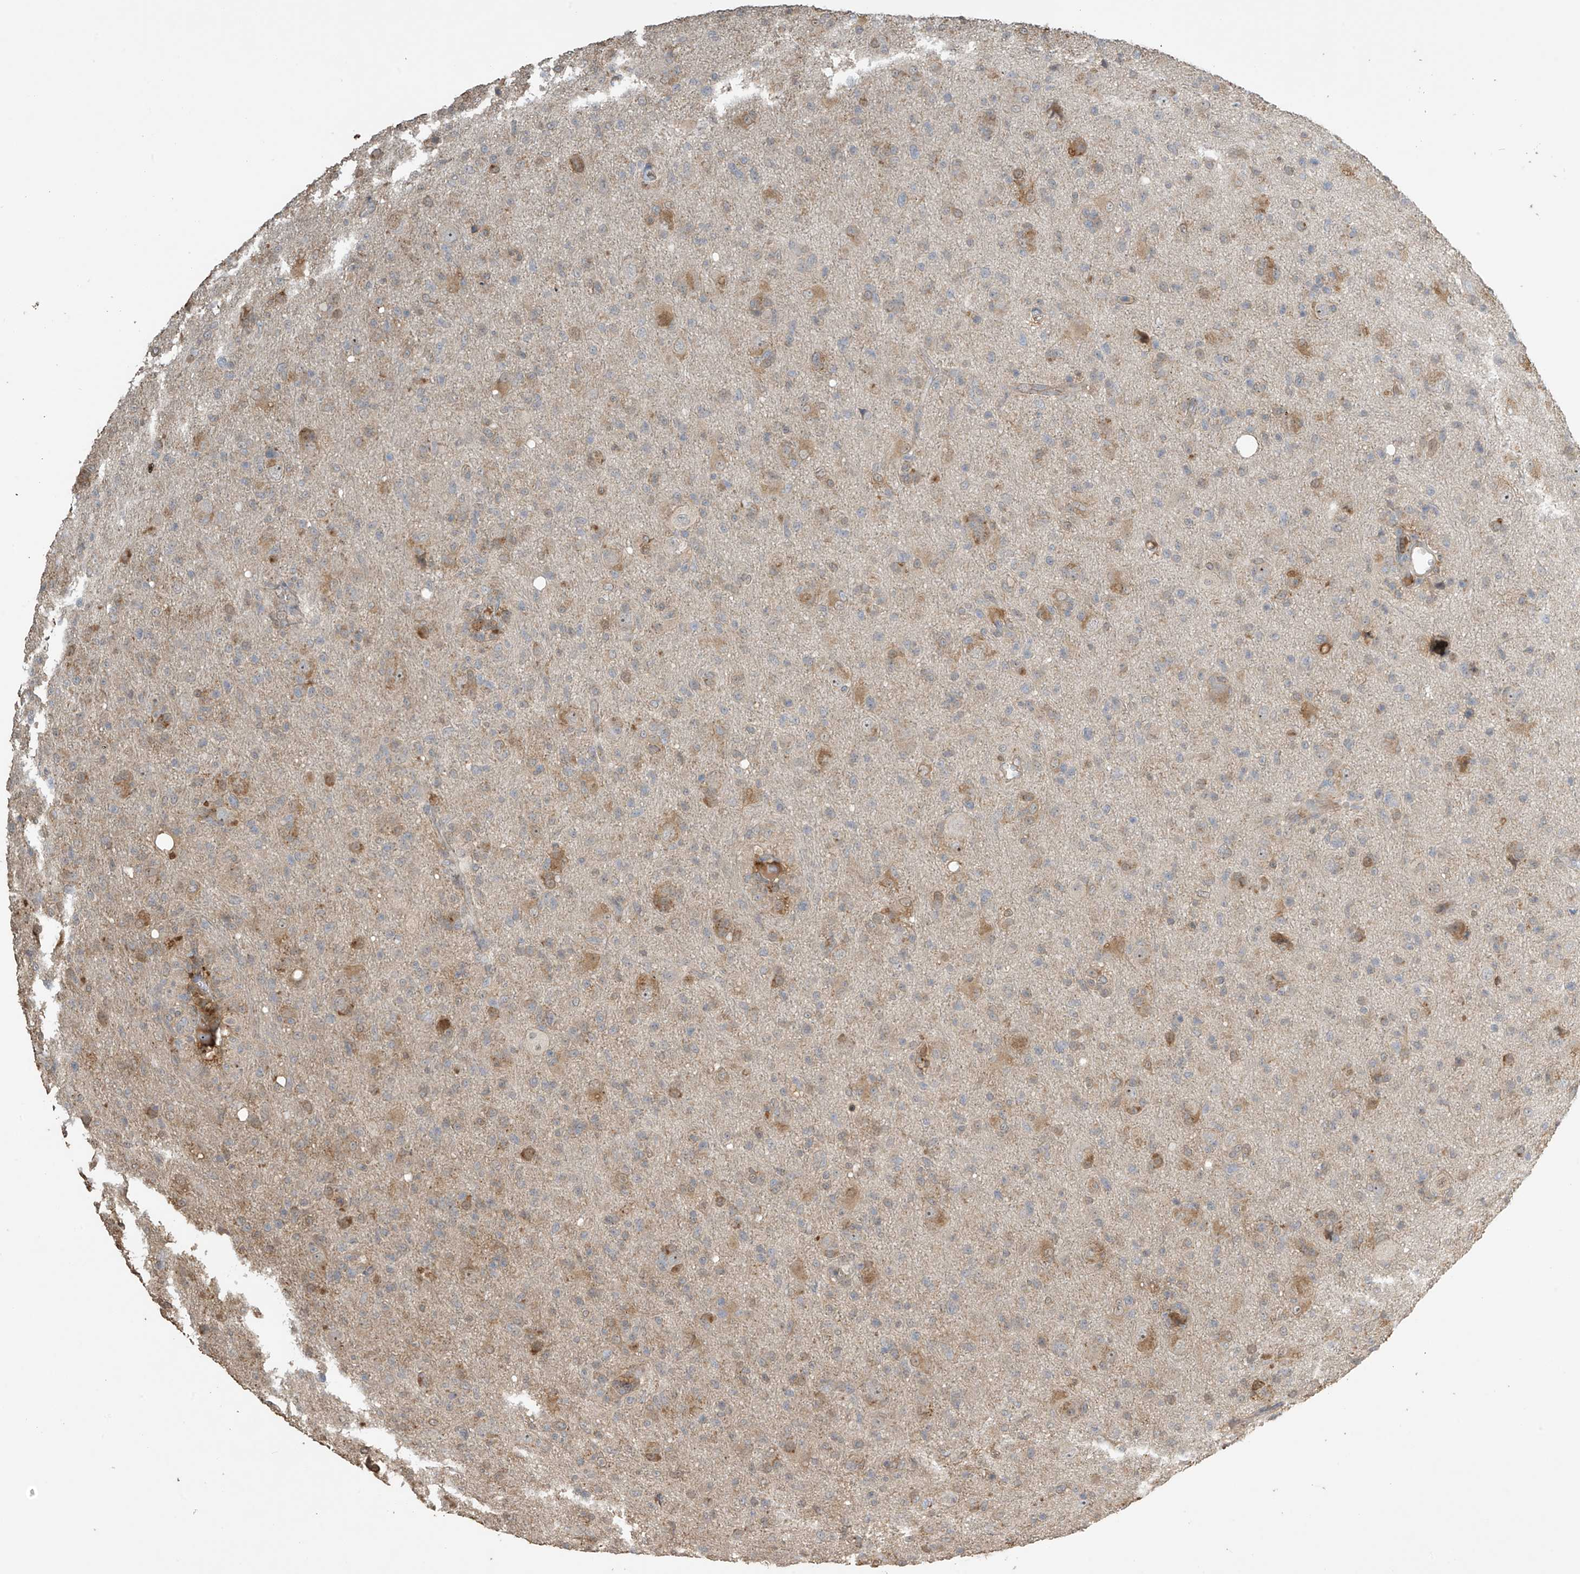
{"staining": {"intensity": "weak", "quantity": "25%-75%", "location": "cytoplasmic/membranous"}, "tissue": "glioma", "cell_type": "Tumor cells", "image_type": "cancer", "snomed": [{"axis": "morphology", "description": "Glioma, malignant, High grade"}, {"axis": "topography", "description": "Brain"}], "caption": "Immunohistochemistry of glioma displays low levels of weak cytoplasmic/membranous staining in approximately 25%-75% of tumor cells.", "gene": "SLFN14", "patient": {"sex": "female", "age": 57}}